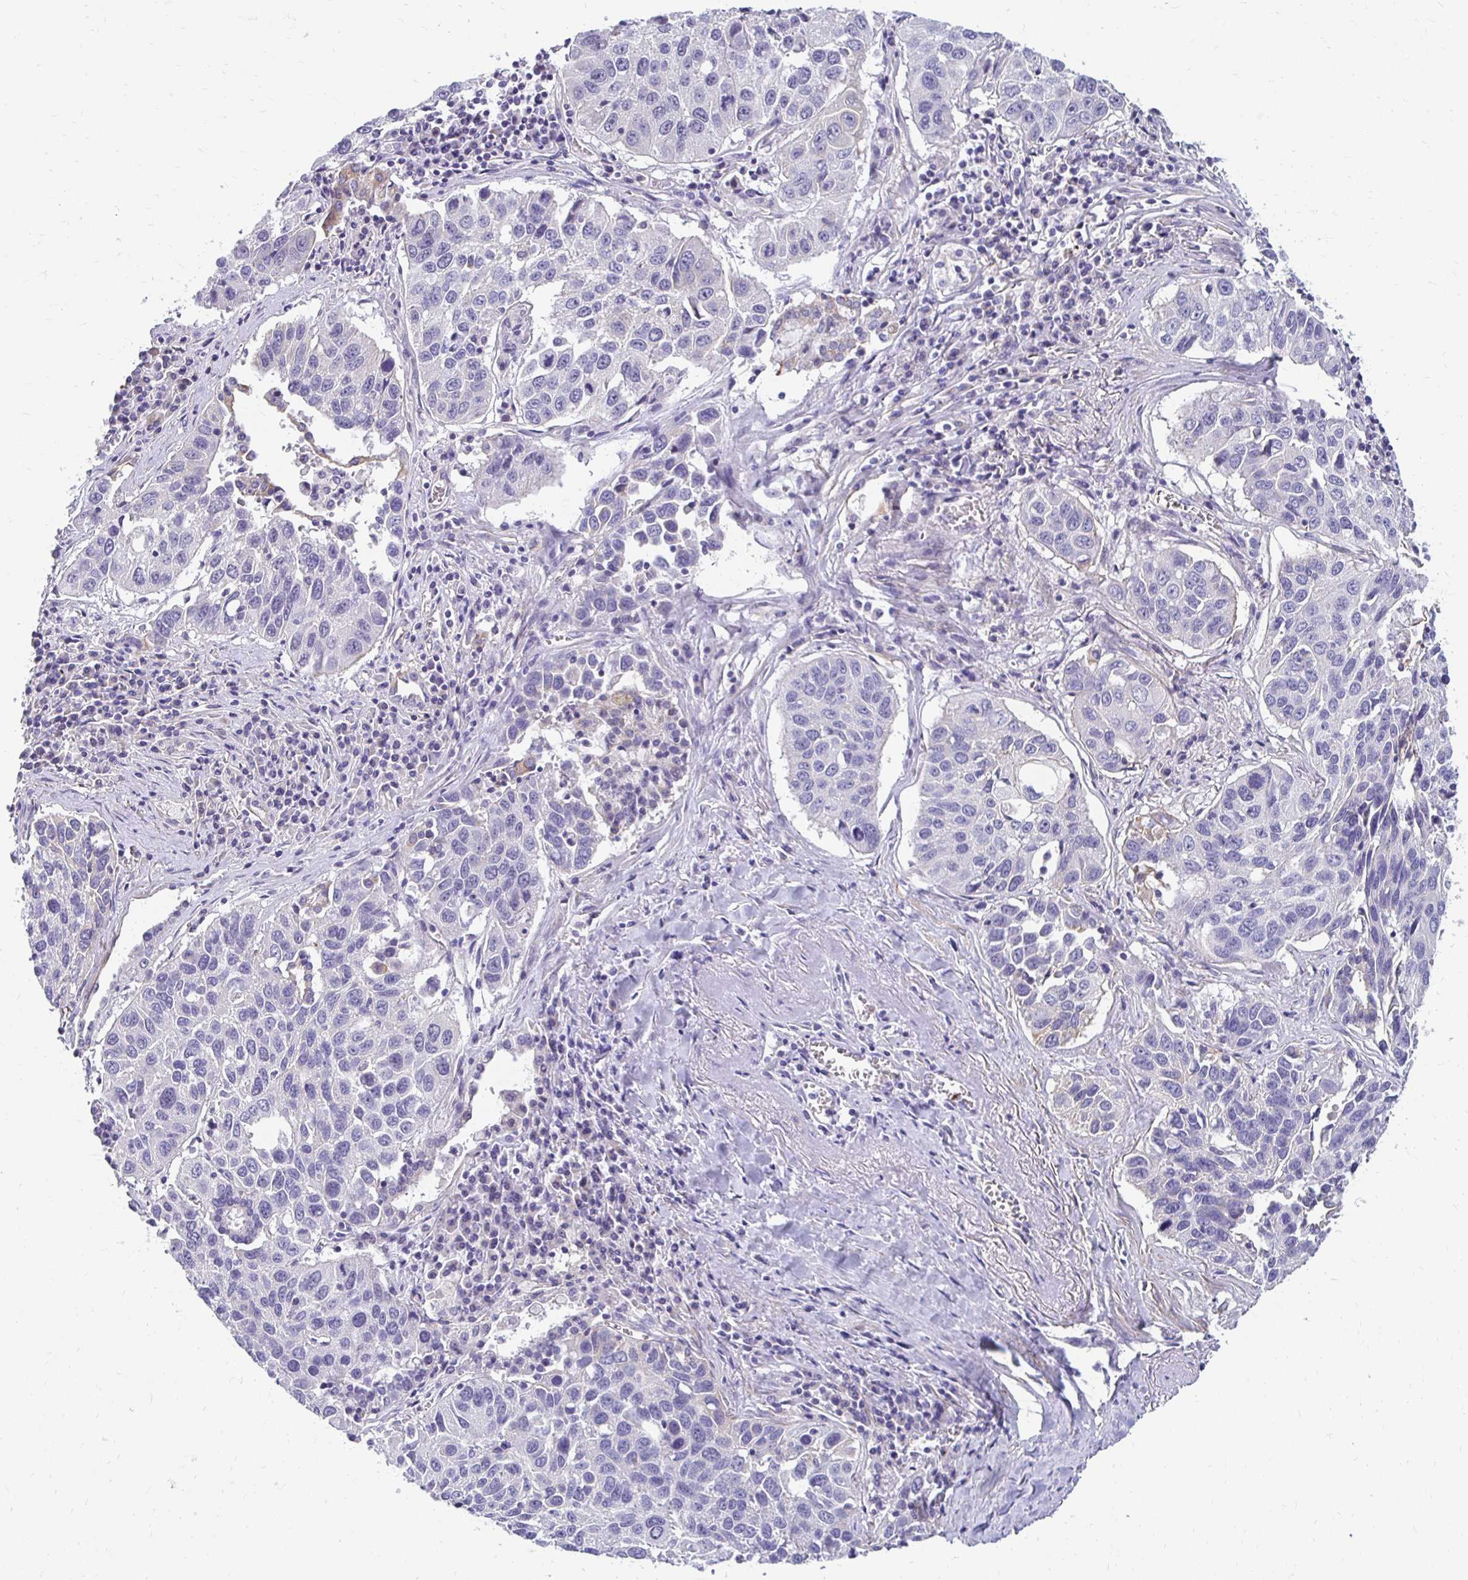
{"staining": {"intensity": "negative", "quantity": "none", "location": "none"}, "tissue": "lung cancer", "cell_type": "Tumor cells", "image_type": "cancer", "snomed": [{"axis": "morphology", "description": "Squamous cell carcinoma, NOS"}, {"axis": "topography", "description": "Lung"}], "caption": "Tumor cells show no significant staining in lung cancer.", "gene": "AKAP6", "patient": {"sex": "female", "age": 61}}